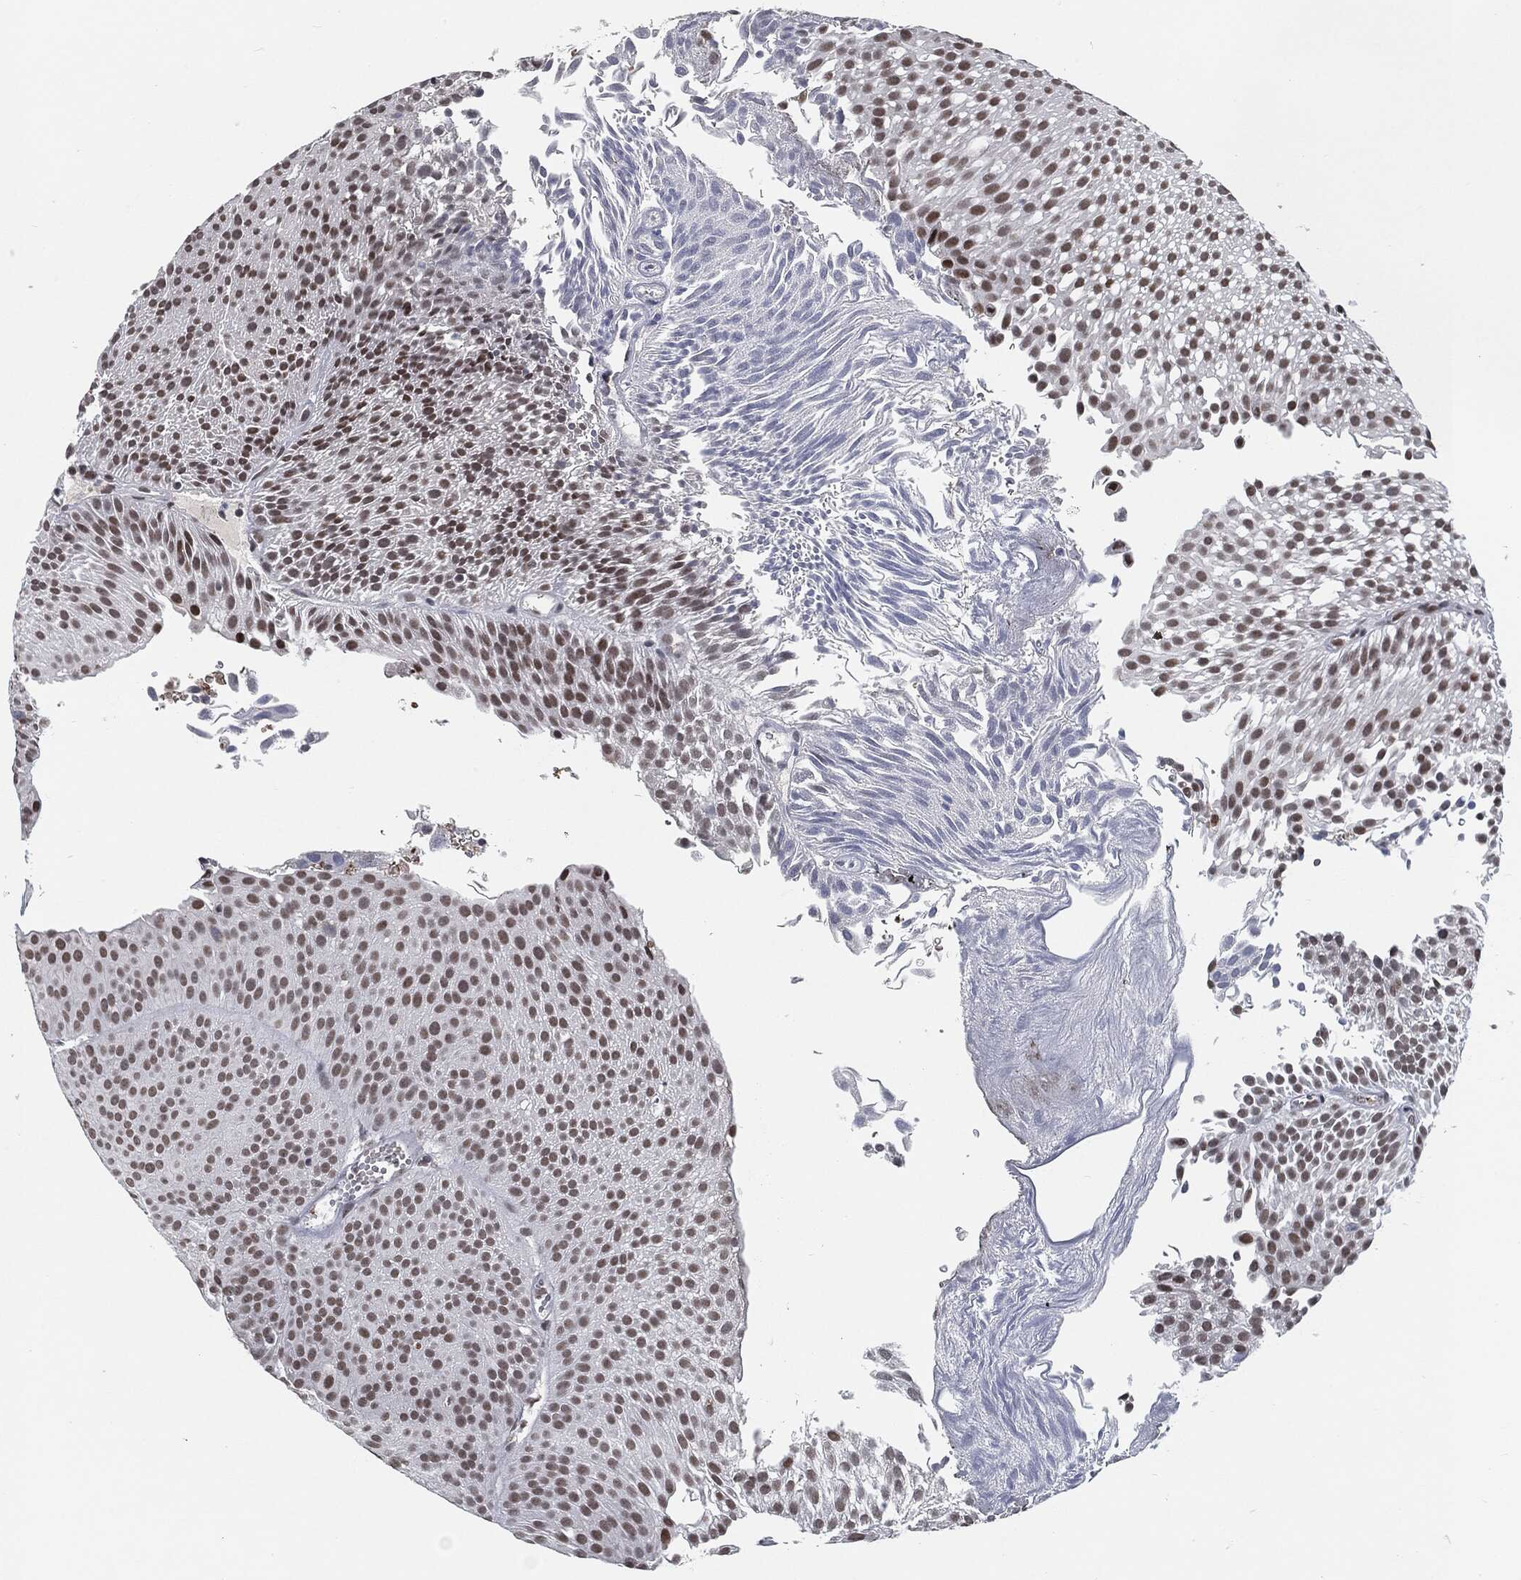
{"staining": {"intensity": "moderate", "quantity": "25%-75%", "location": "nuclear"}, "tissue": "urothelial cancer", "cell_type": "Tumor cells", "image_type": "cancer", "snomed": [{"axis": "morphology", "description": "Urothelial carcinoma, Low grade"}, {"axis": "topography", "description": "Urinary bladder"}], "caption": "Brown immunohistochemical staining in urothelial cancer reveals moderate nuclear expression in approximately 25%-75% of tumor cells. (DAB IHC, brown staining for protein, blue staining for nuclei).", "gene": "ANXA1", "patient": {"sex": "male", "age": 65}}